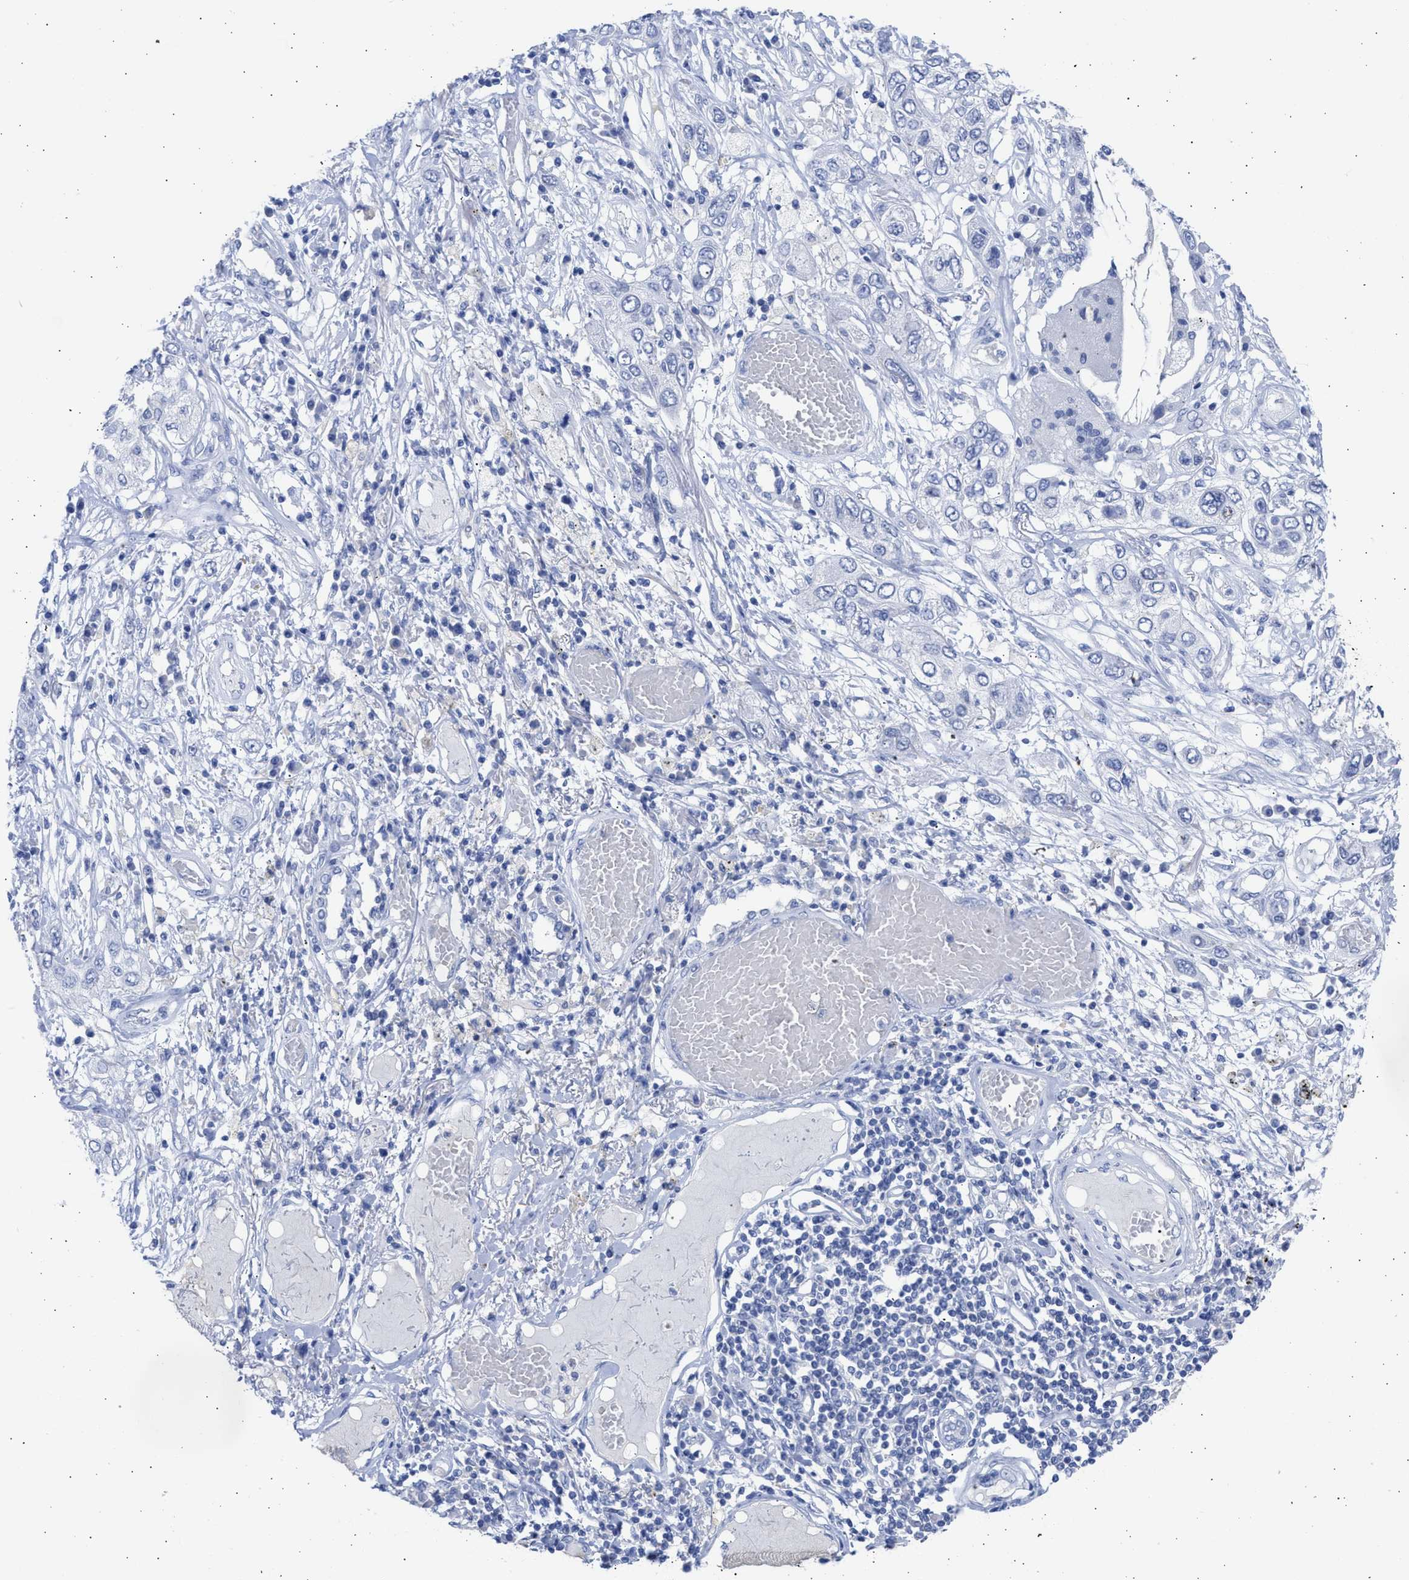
{"staining": {"intensity": "negative", "quantity": "none", "location": "none"}, "tissue": "lung cancer", "cell_type": "Tumor cells", "image_type": "cancer", "snomed": [{"axis": "morphology", "description": "Squamous cell carcinoma, NOS"}, {"axis": "topography", "description": "Lung"}], "caption": "The IHC histopathology image has no significant positivity in tumor cells of lung cancer tissue. Nuclei are stained in blue.", "gene": "RSPH1", "patient": {"sex": "male", "age": 71}}